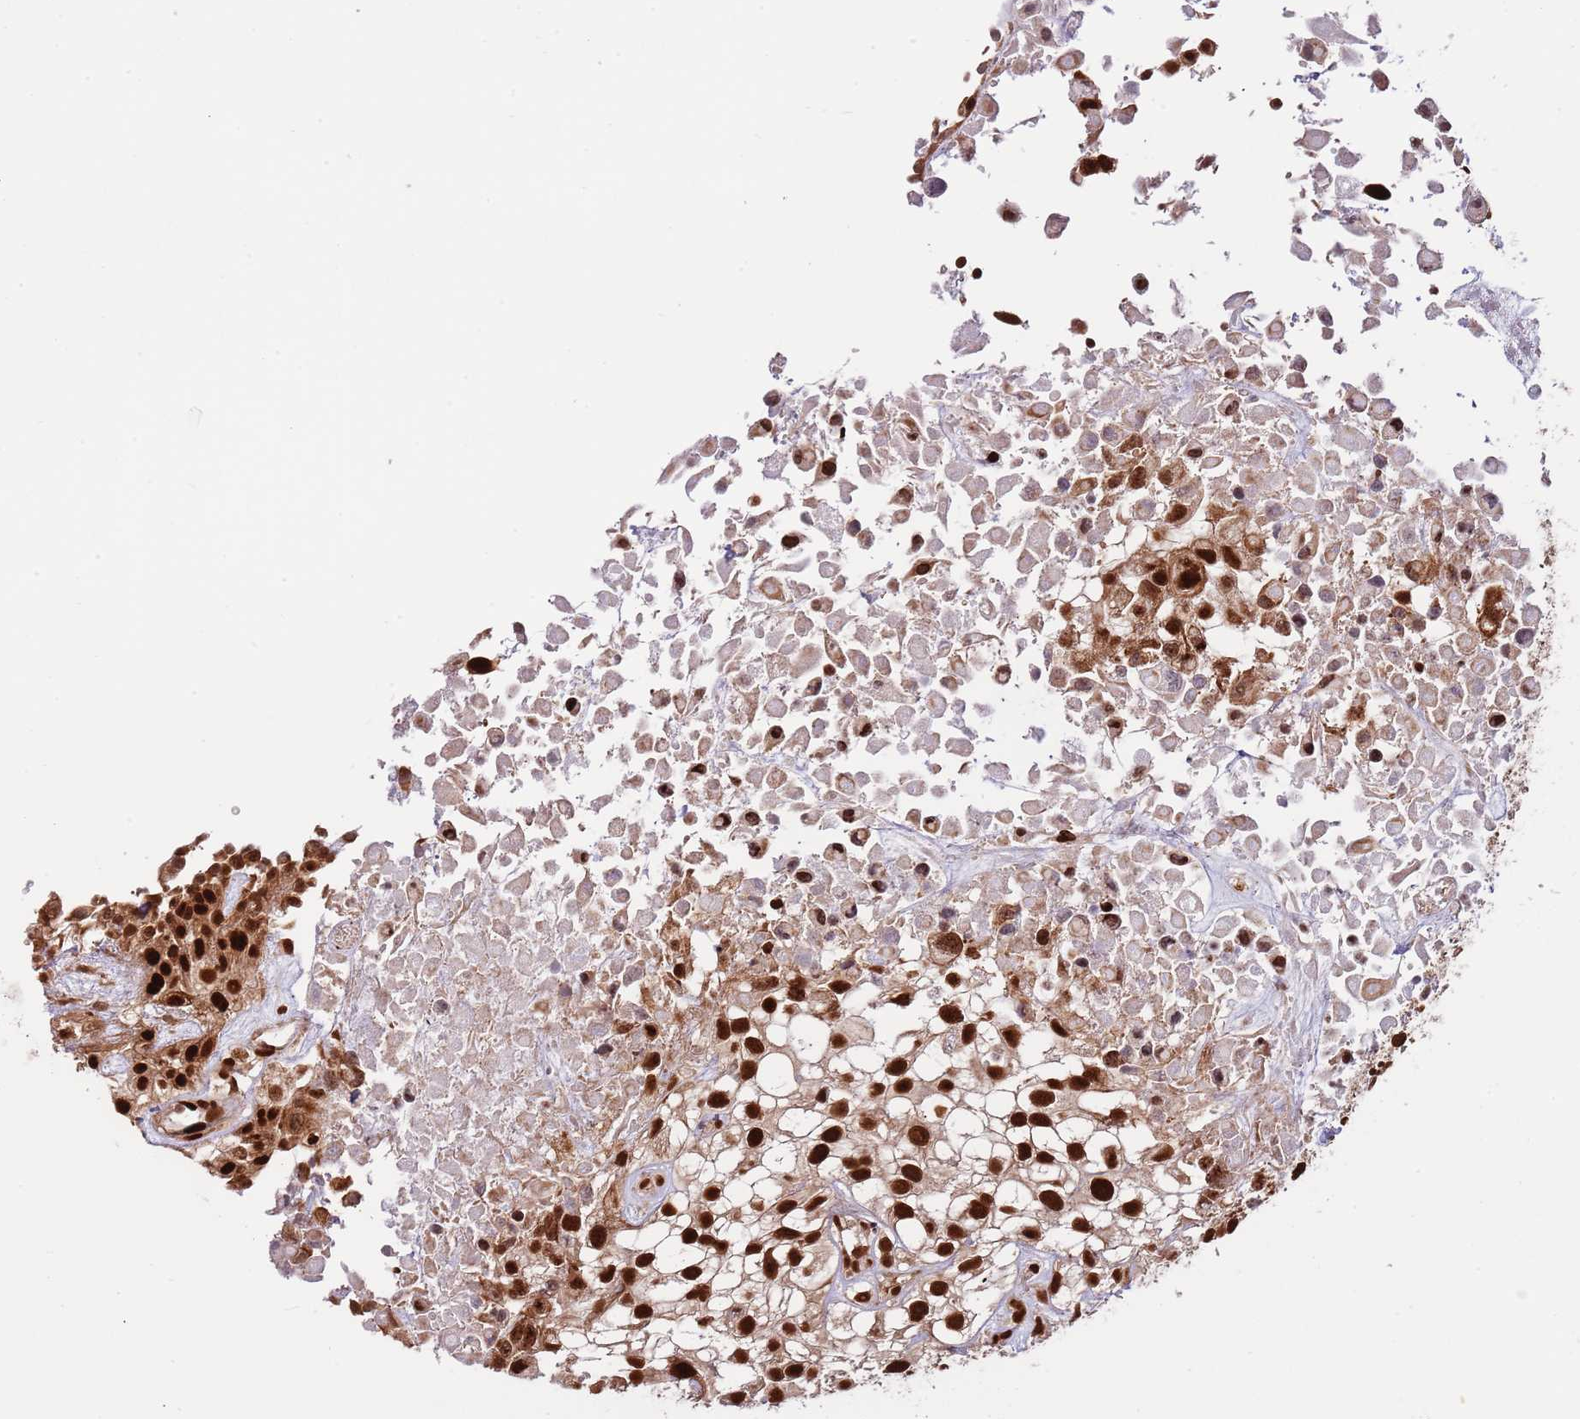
{"staining": {"intensity": "strong", "quantity": ">75%", "location": "nuclear"}, "tissue": "urothelial cancer", "cell_type": "Tumor cells", "image_type": "cancer", "snomed": [{"axis": "morphology", "description": "Urothelial carcinoma, High grade"}, {"axis": "topography", "description": "Urinary bladder"}], "caption": "A micrograph of urothelial carcinoma (high-grade) stained for a protein exhibits strong nuclear brown staining in tumor cells.", "gene": "RIF1", "patient": {"sex": "male", "age": 56}}